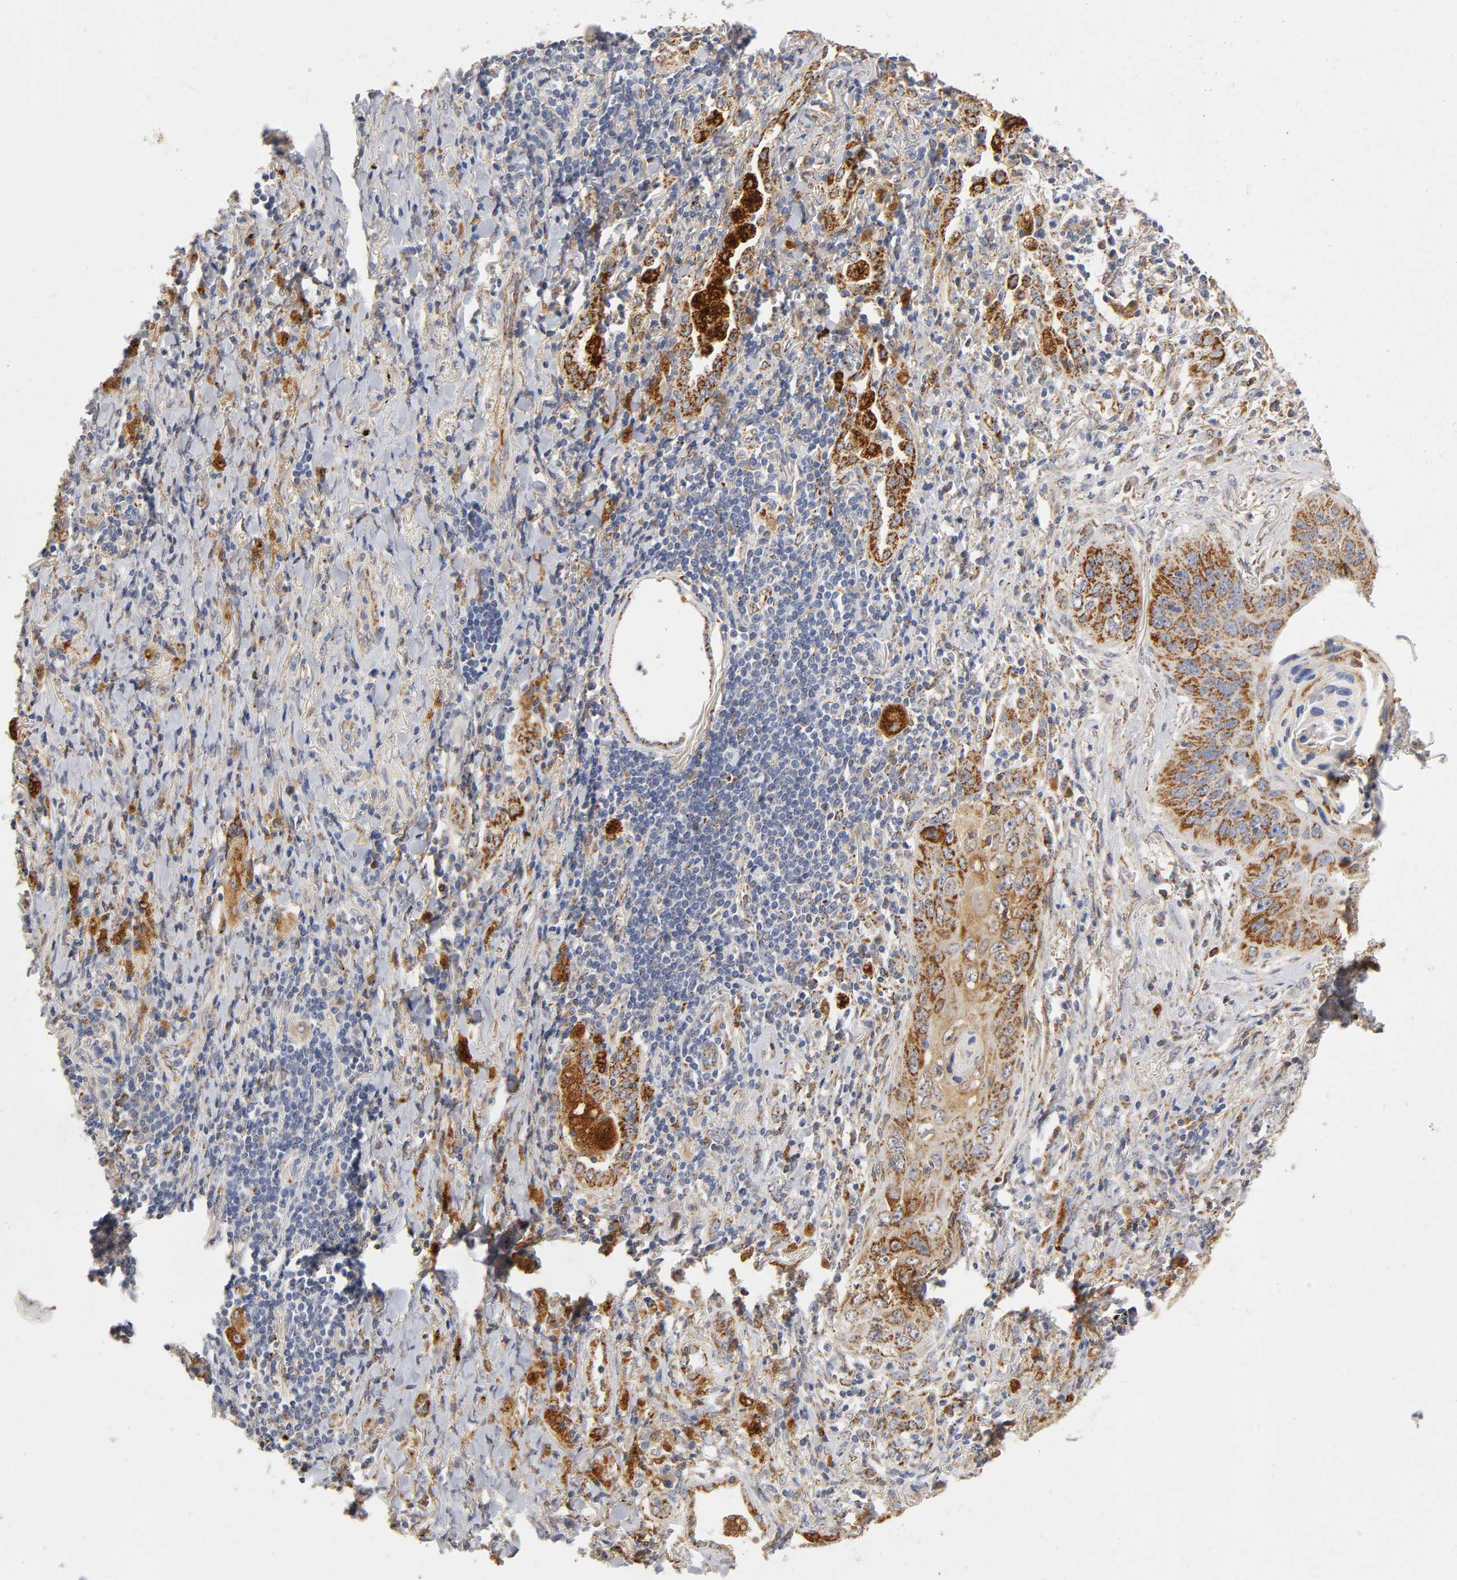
{"staining": {"intensity": "strong", "quantity": ">75%", "location": "cytoplasmic/membranous"}, "tissue": "lung cancer", "cell_type": "Tumor cells", "image_type": "cancer", "snomed": [{"axis": "morphology", "description": "Squamous cell carcinoma, NOS"}, {"axis": "topography", "description": "Lung"}], "caption": "This histopathology image exhibits immunohistochemistry (IHC) staining of human squamous cell carcinoma (lung), with high strong cytoplasmic/membranous staining in about >75% of tumor cells.", "gene": "ISG15", "patient": {"sex": "female", "age": 67}}